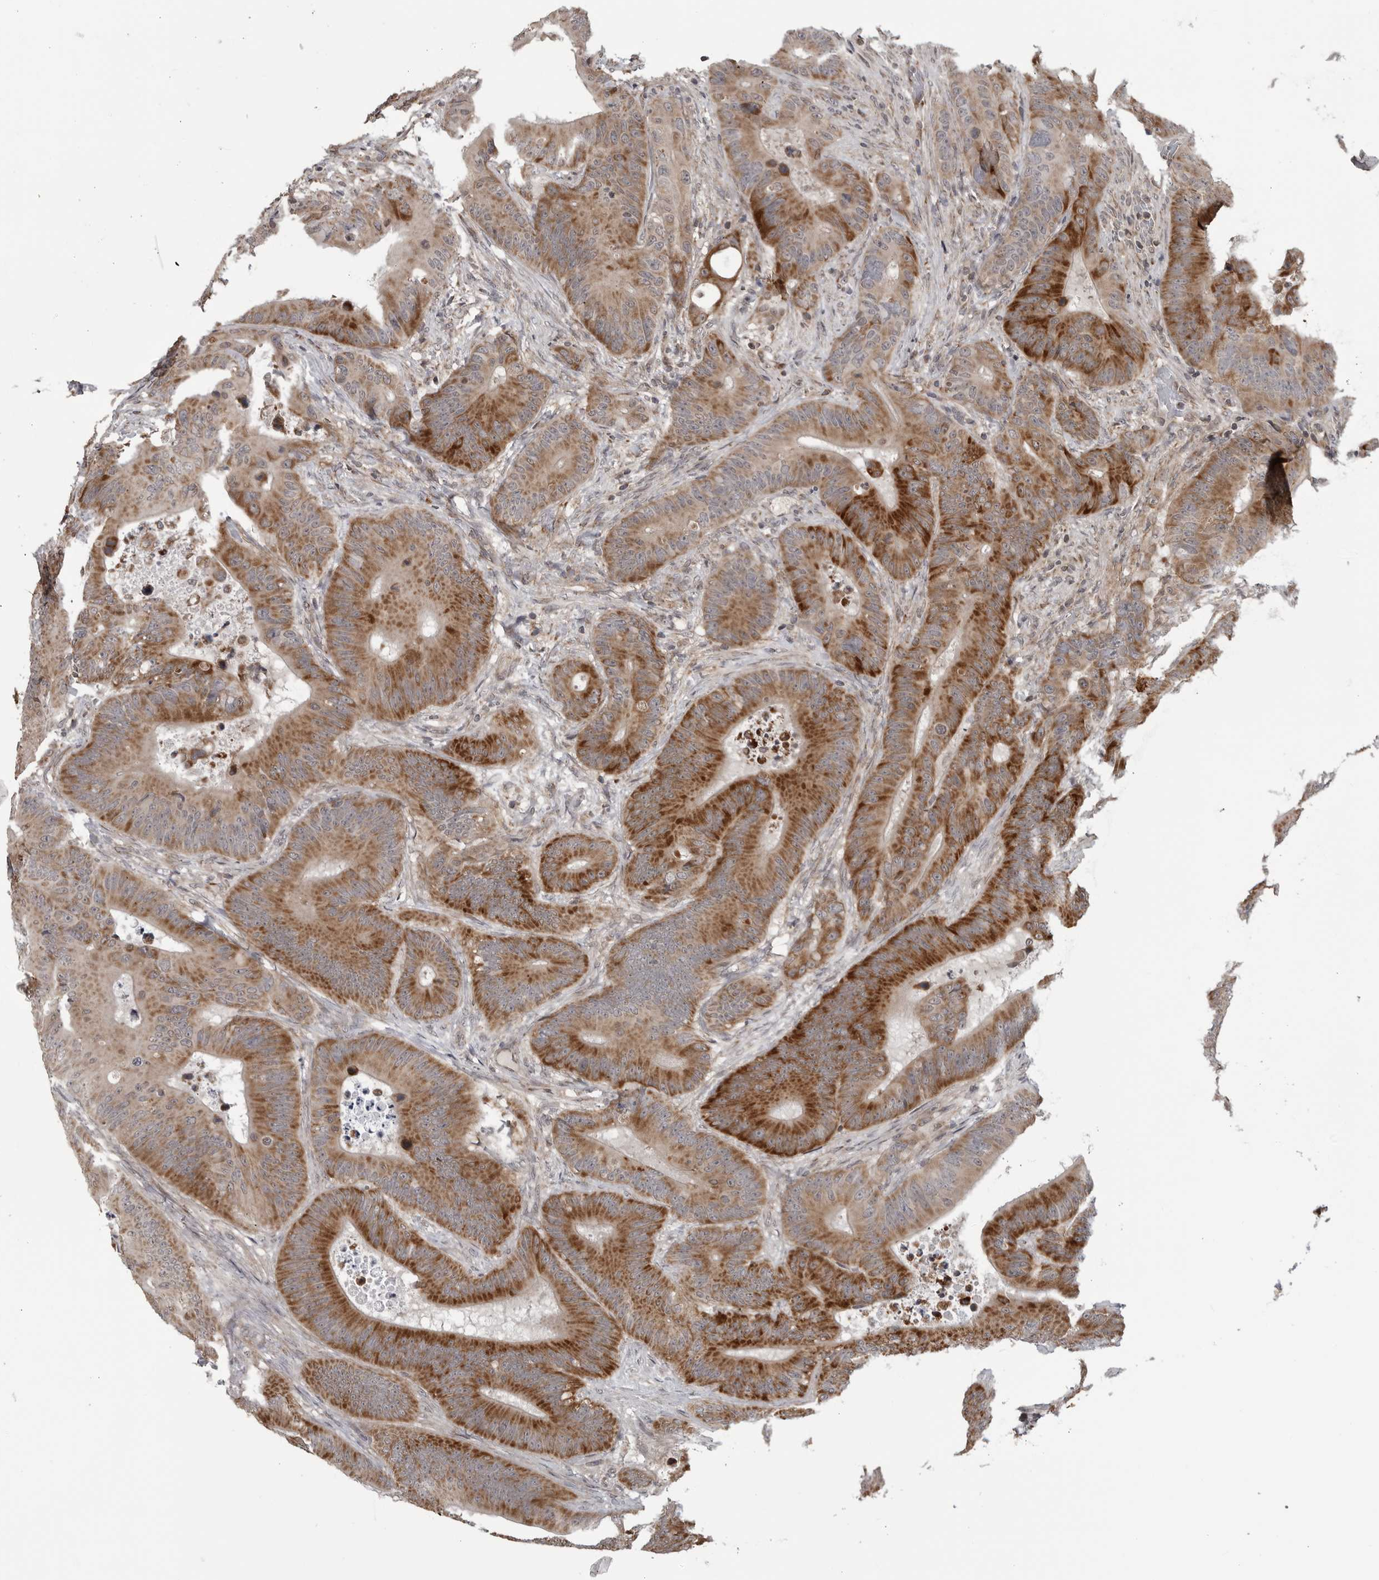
{"staining": {"intensity": "strong", "quantity": "25%-75%", "location": "cytoplasmic/membranous"}, "tissue": "colorectal cancer", "cell_type": "Tumor cells", "image_type": "cancer", "snomed": [{"axis": "morphology", "description": "Adenocarcinoma, NOS"}, {"axis": "topography", "description": "Colon"}], "caption": "Colorectal cancer was stained to show a protein in brown. There is high levels of strong cytoplasmic/membranous expression in about 25%-75% of tumor cells.", "gene": "FAAP100", "patient": {"sex": "male", "age": 83}}